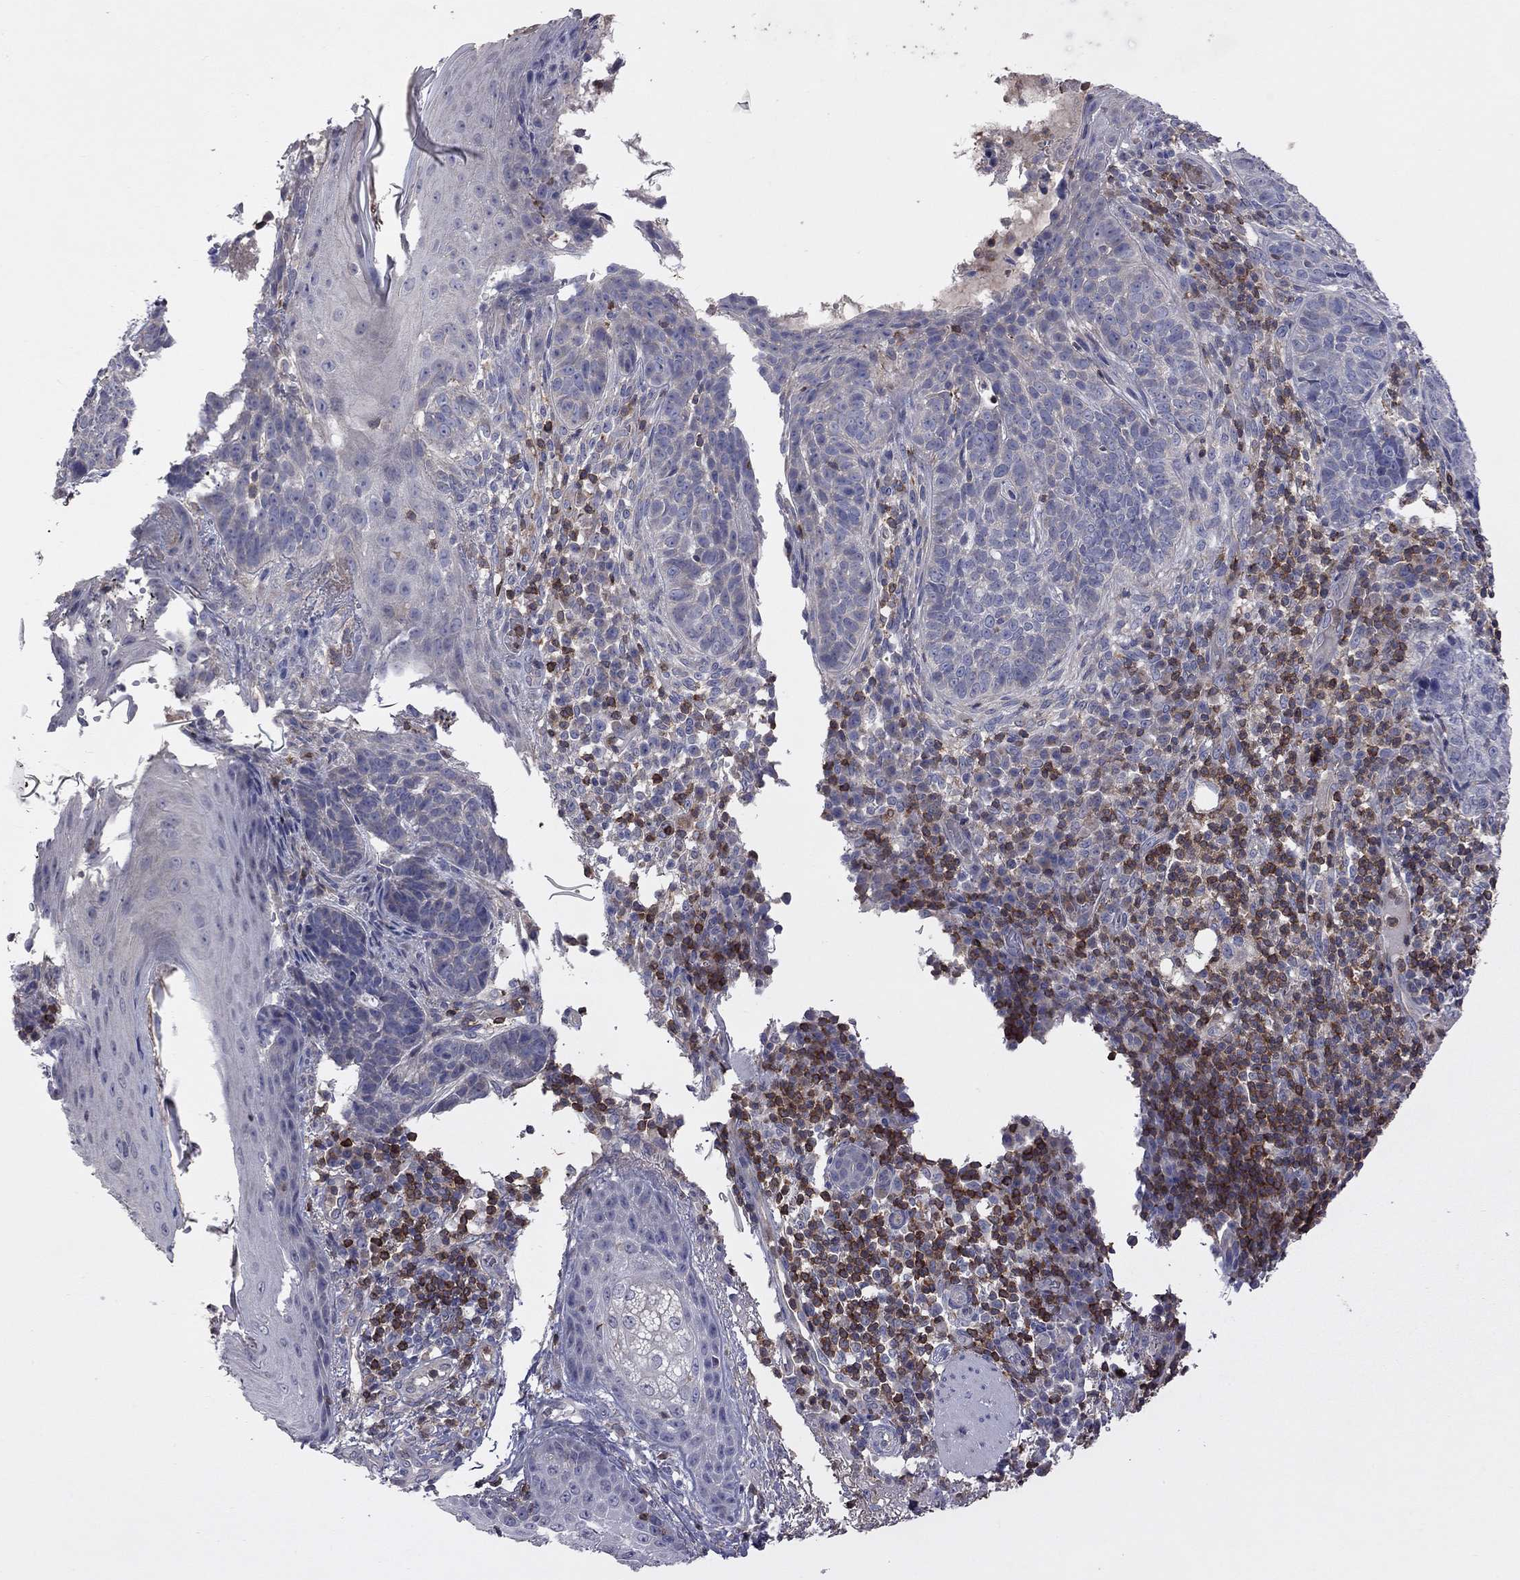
{"staining": {"intensity": "negative", "quantity": "none", "location": "none"}, "tissue": "skin cancer", "cell_type": "Tumor cells", "image_type": "cancer", "snomed": [{"axis": "morphology", "description": "Basal cell carcinoma"}, {"axis": "topography", "description": "Skin"}], "caption": "Immunohistochemistry (IHC) of human skin basal cell carcinoma exhibits no staining in tumor cells.", "gene": "IPCEF1", "patient": {"sex": "female", "age": 69}}